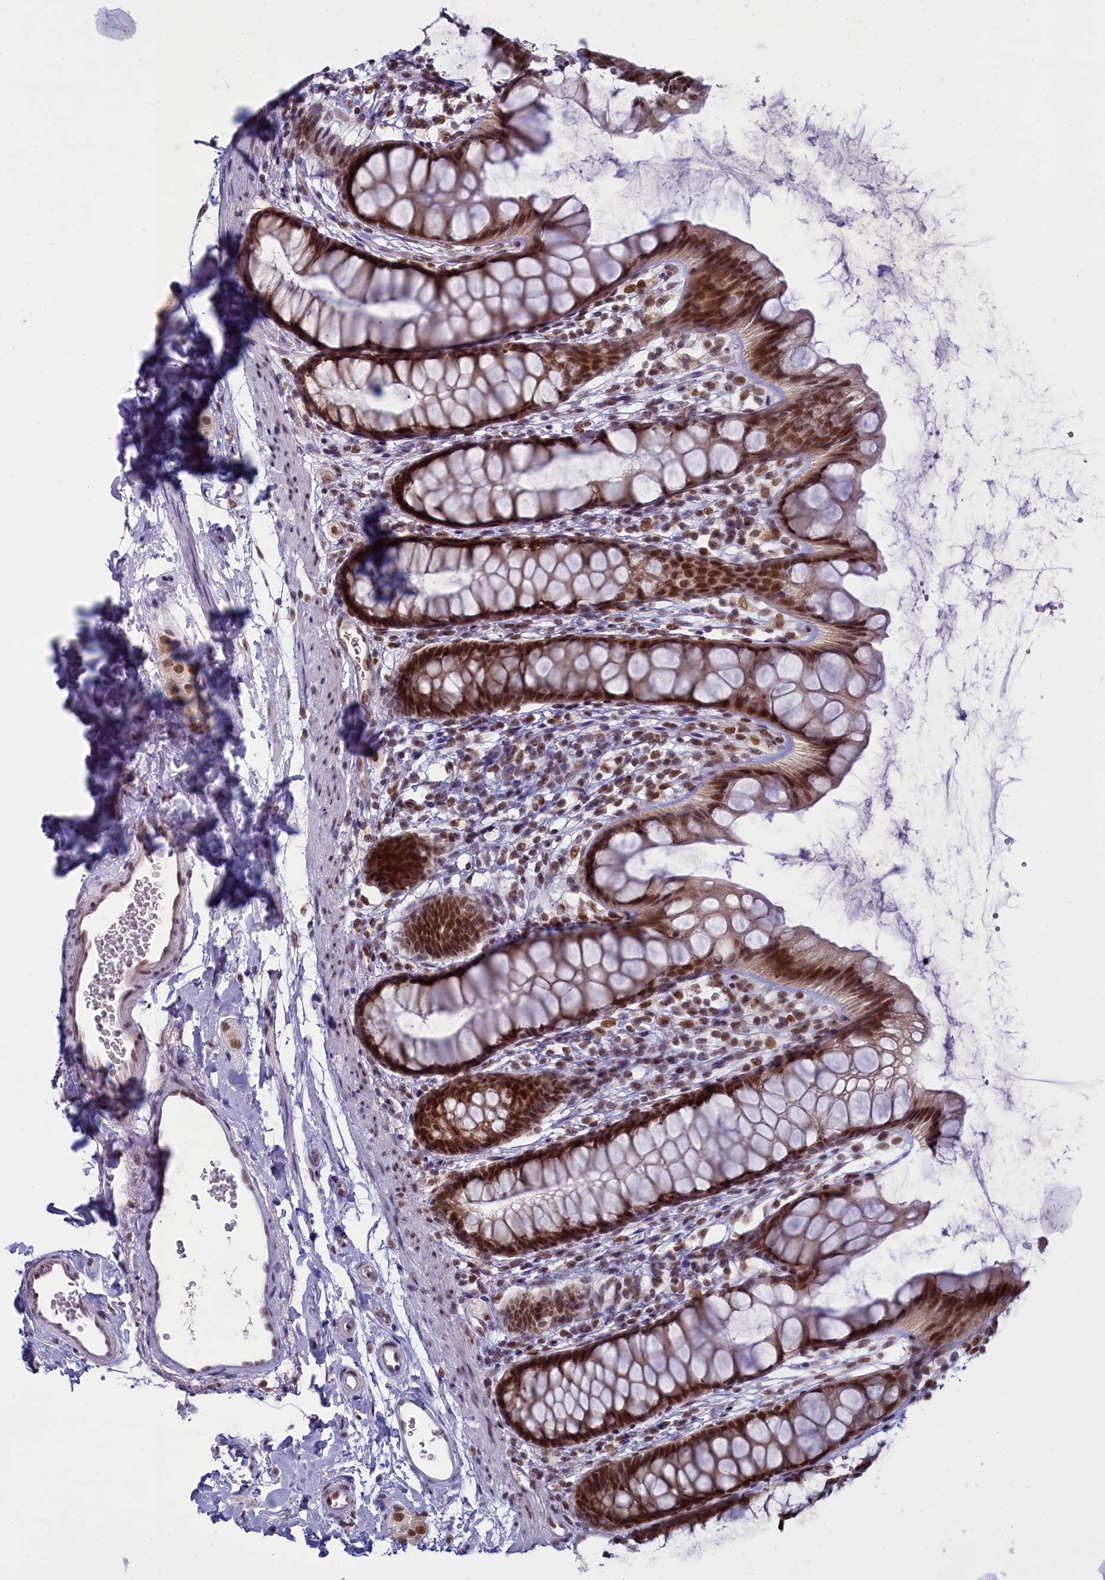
{"staining": {"intensity": "strong", "quantity": ">75%", "location": "nuclear"}, "tissue": "rectum", "cell_type": "Glandular cells", "image_type": "normal", "snomed": [{"axis": "morphology", "description": "Normal tissue, NOS"}, {"axis": "topography", "description": "Rectum"}], "caption": "This is a photomicrograph of immunohistochemistry staining of unremarkable rectum, which shows strong staining in the nuclear of glandular cells.", "gene": "PPHLN1", "patient": {"sex": "female", "age": 65}}